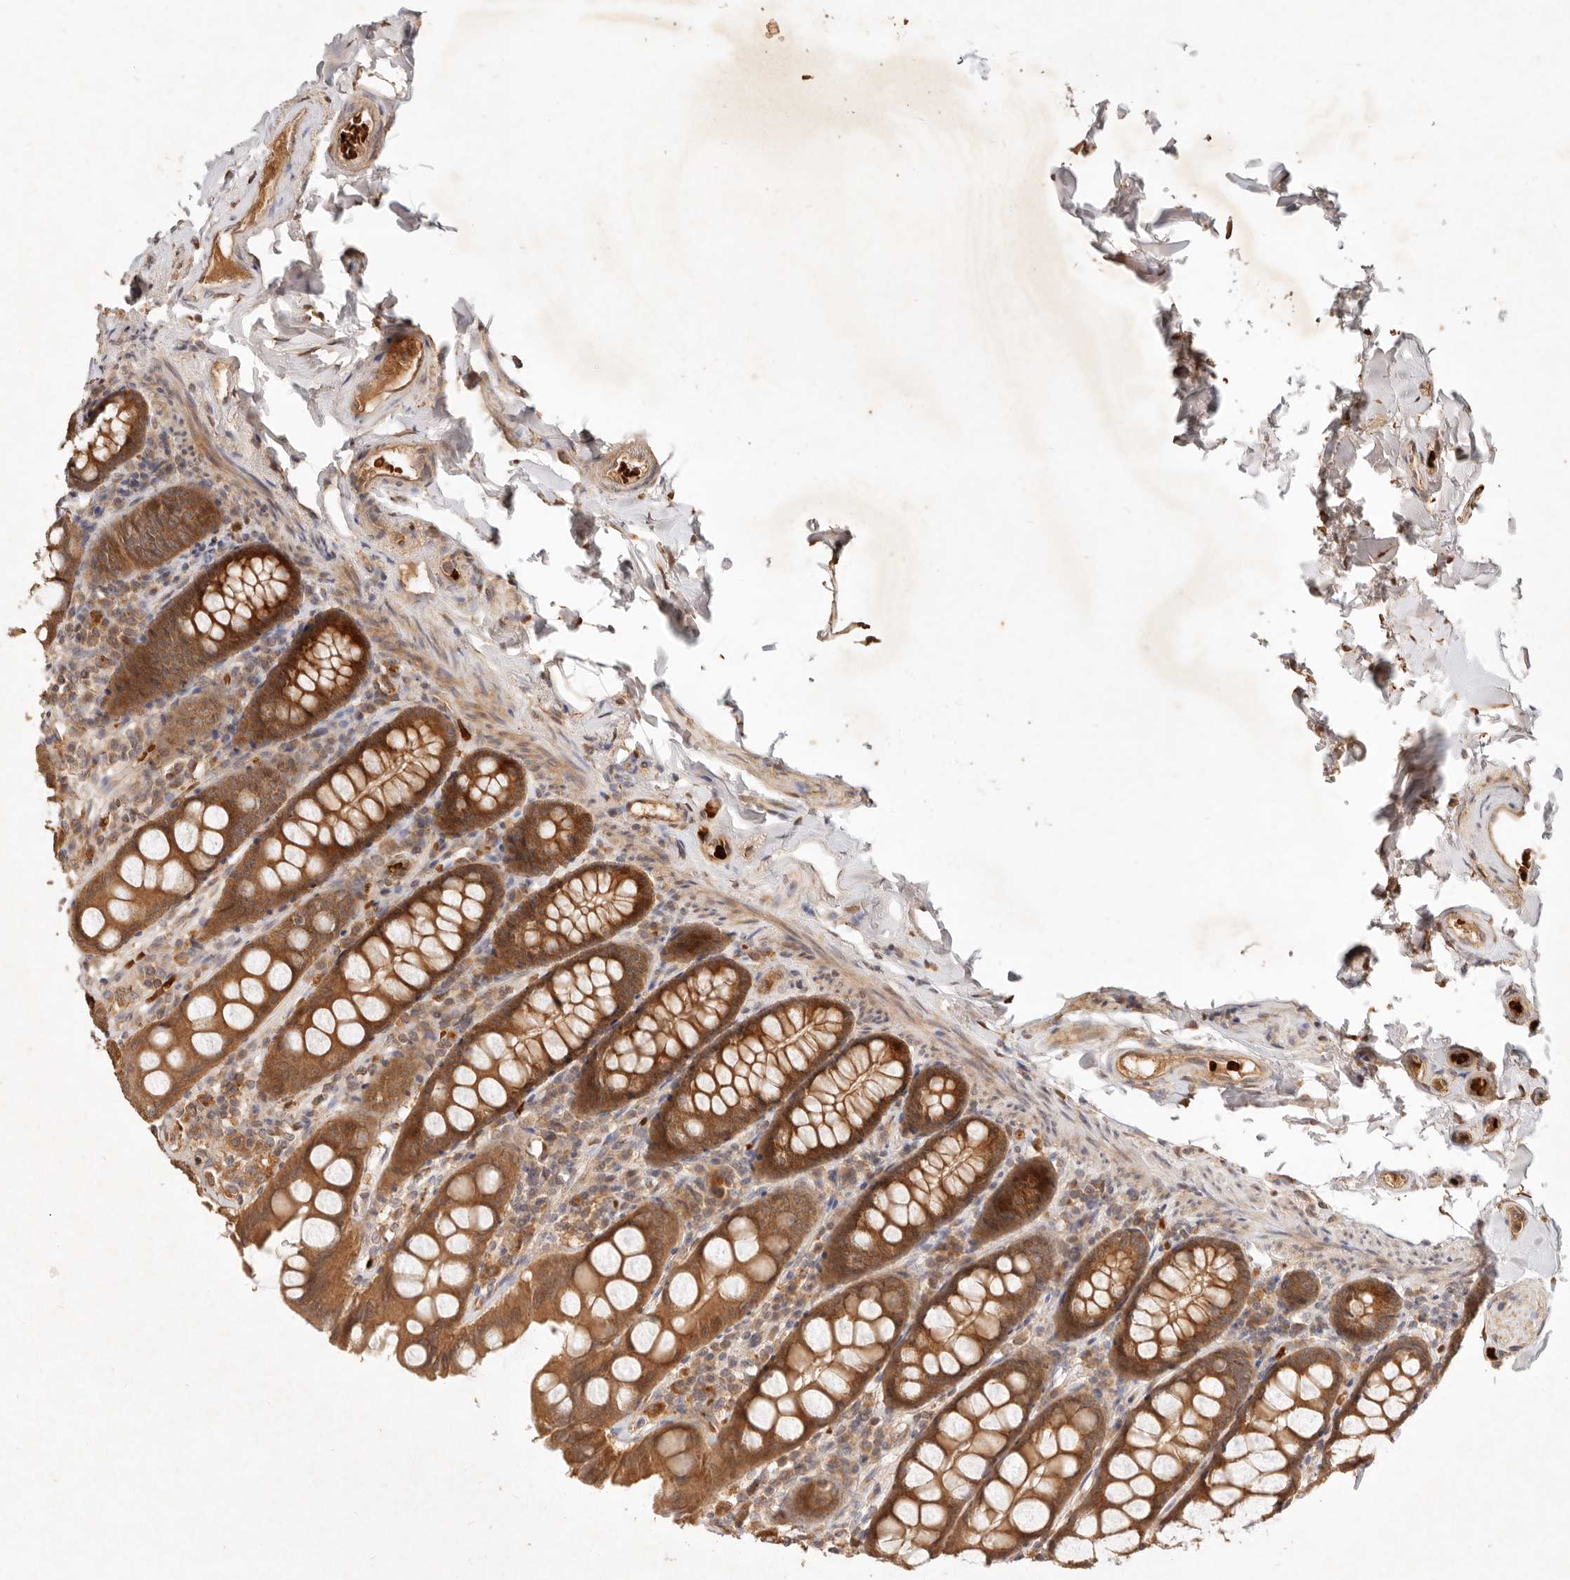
{"staining": {"intensity": "moderate", "quantity": ">75%", "location": "cytoplasmic/membranous"}, "tissue": "colon", "cell_type": "Endothelial cells", "image_type": "normal", "snomed": [{"axis": "morphology", "description": "Normal tissue, NOS"}, {"axis": "topography", "description": "Colon"}, {"axis": "topography", "description": "Peripheral nerve tissue"}], "caption": "Benign colon shows moderate cytoplasmic/membranous staining in approximately >75% of endothelial cells.", "gene": "FREM2", "patient": {"sex": "female", "age": 61}}